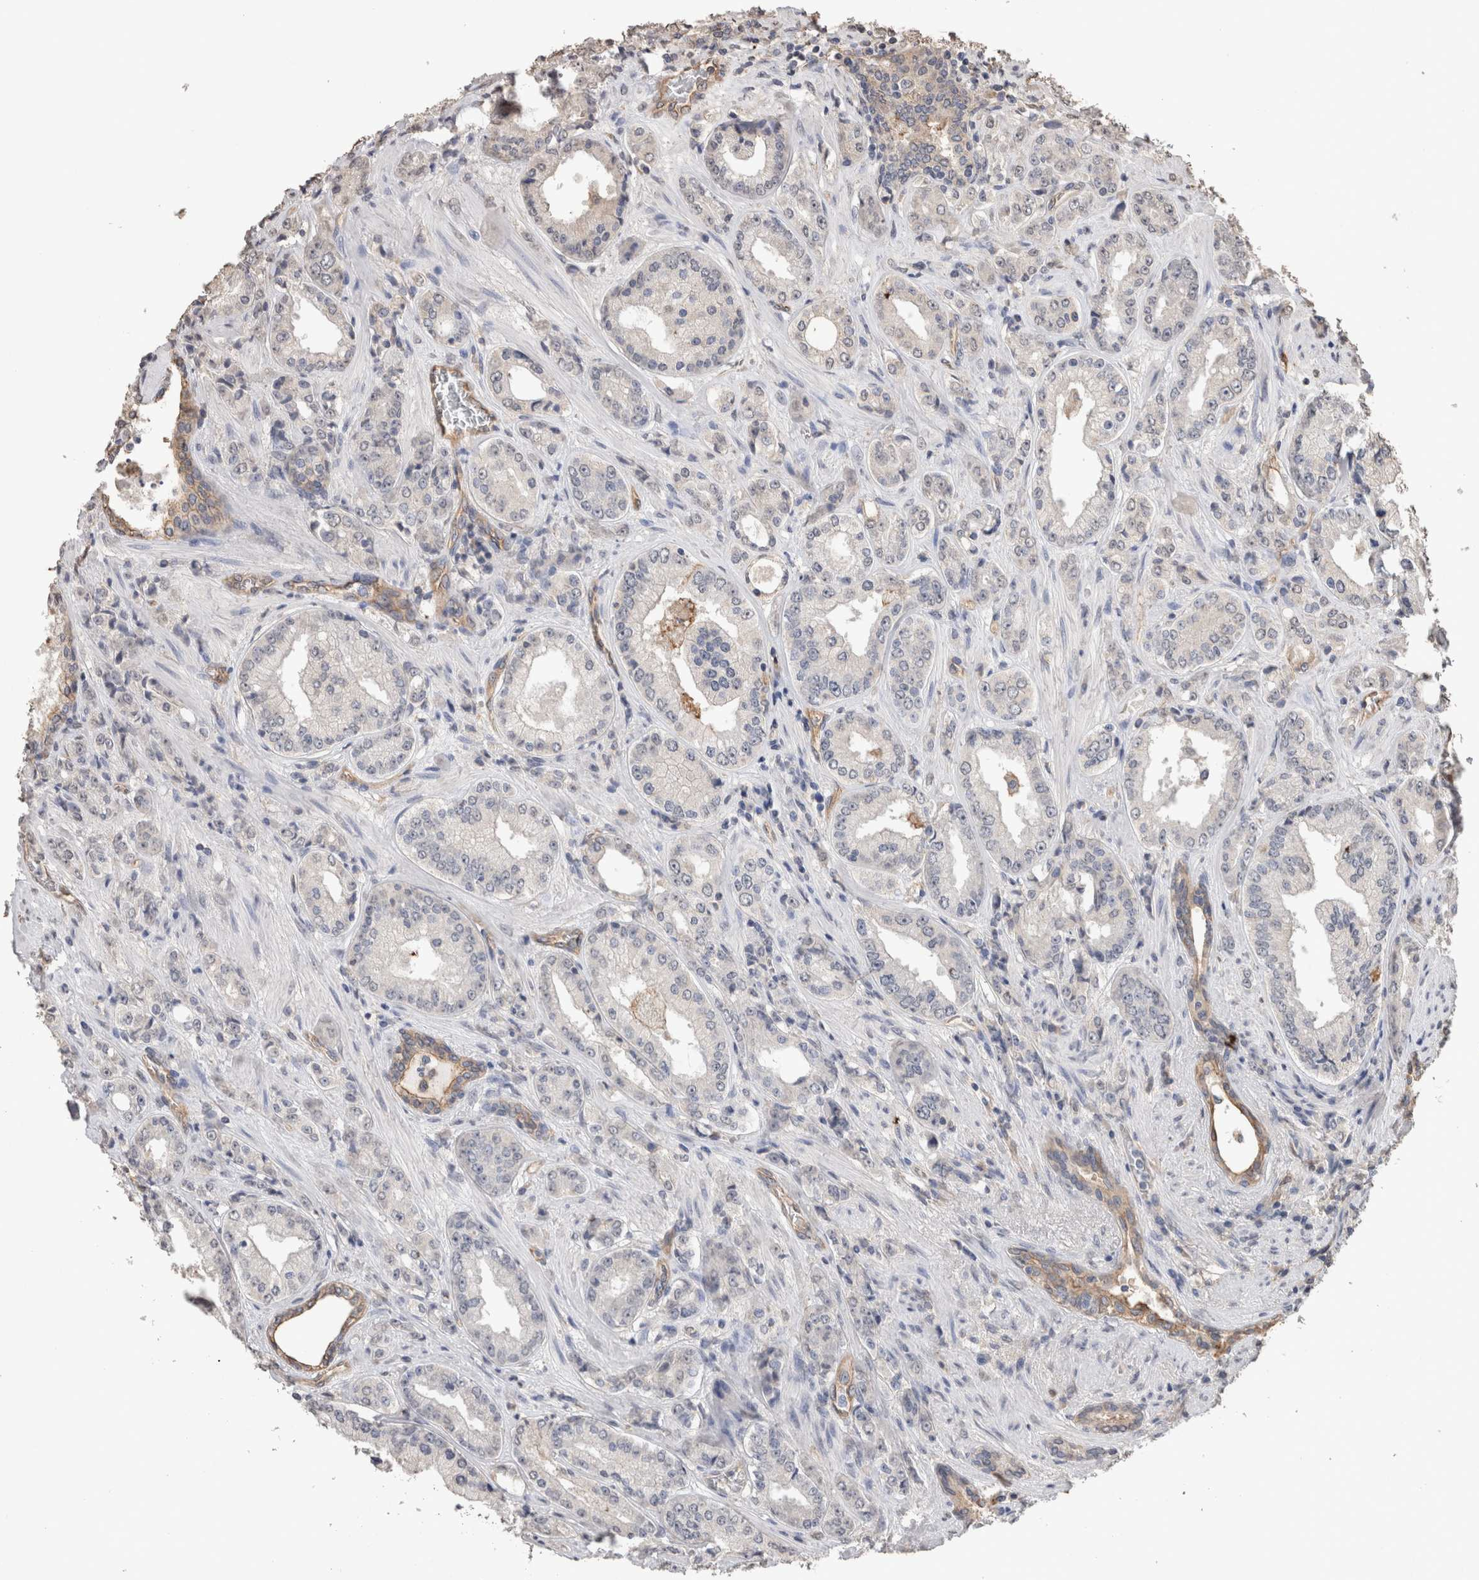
{"staining": {"intensity": "negative", "quantity": "none", "location": "none"}, "tissue": "prostate cancer", "cell_type": "Tumor cells", "image_type": "cancer", "snomed": [{"axis": "morphology", "description": "Adenocarcinoma, High grade"}, {"axis": "topography", "description": "Prostate"}], "caption": "The photomicrograph displays no significant expression in tumor cells of prostate adenocarcinoma (high-grade). Nuclei are stained in blue.", "gene": "S100A10", "patient": {"sex": "male", "age": 61}}